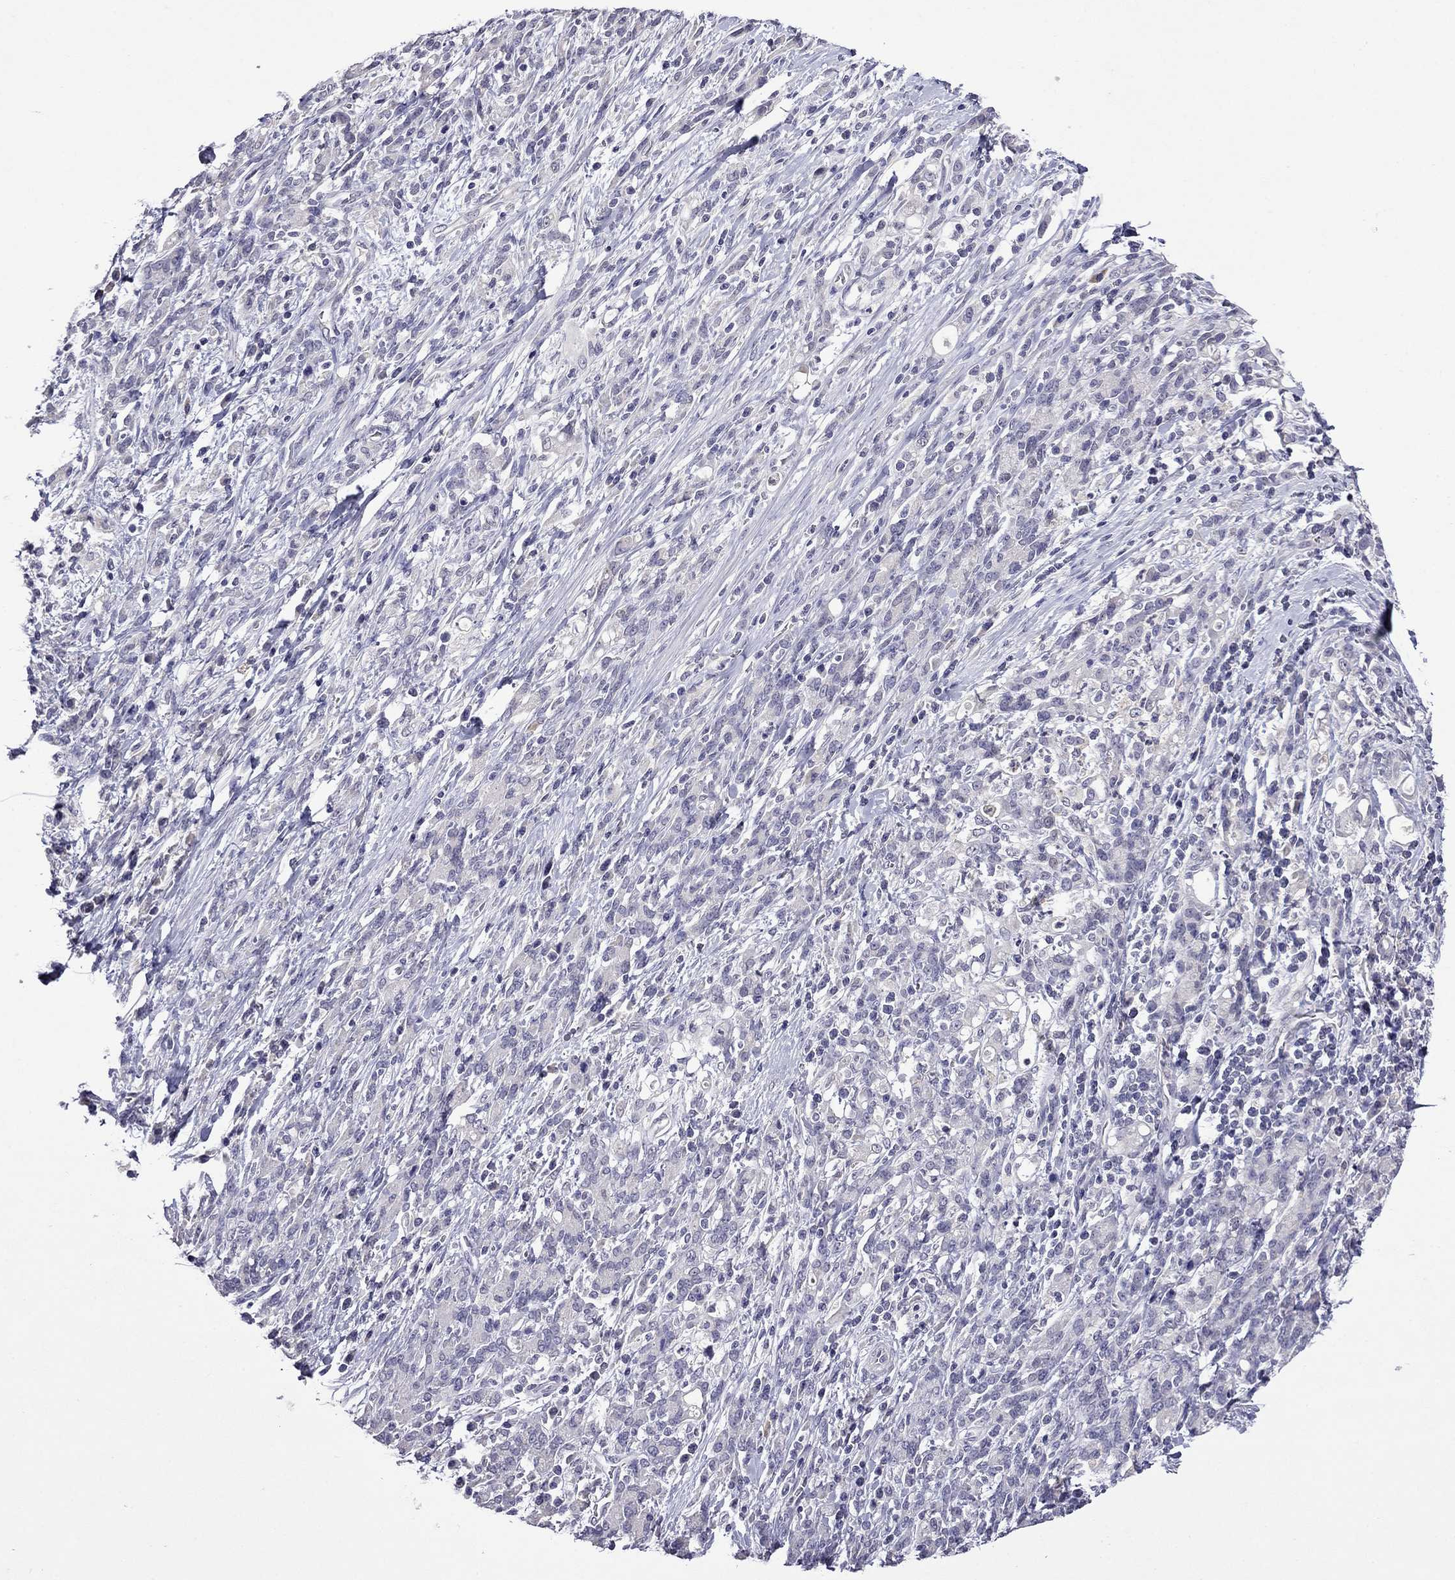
{"staining": {"intensity": "negative", "quantity": "none", "location": "none"}, "tissue": "stomach cancer", "cell_type": "Tumor cells", "image_type": "cancer", "snomed": [{"axis": "morphology", "description": "Adenocarcinoma, NOS"}, {"axis": "topography", "description": "Stomach"}], "caption": "An immunohistochemistry (IHC) histopathology image of stomach cancer is shown. There is no staining in tumor cells of stomach cancer.", "gene": "STAR", "patient": {"sex": "female", "age": 57}}